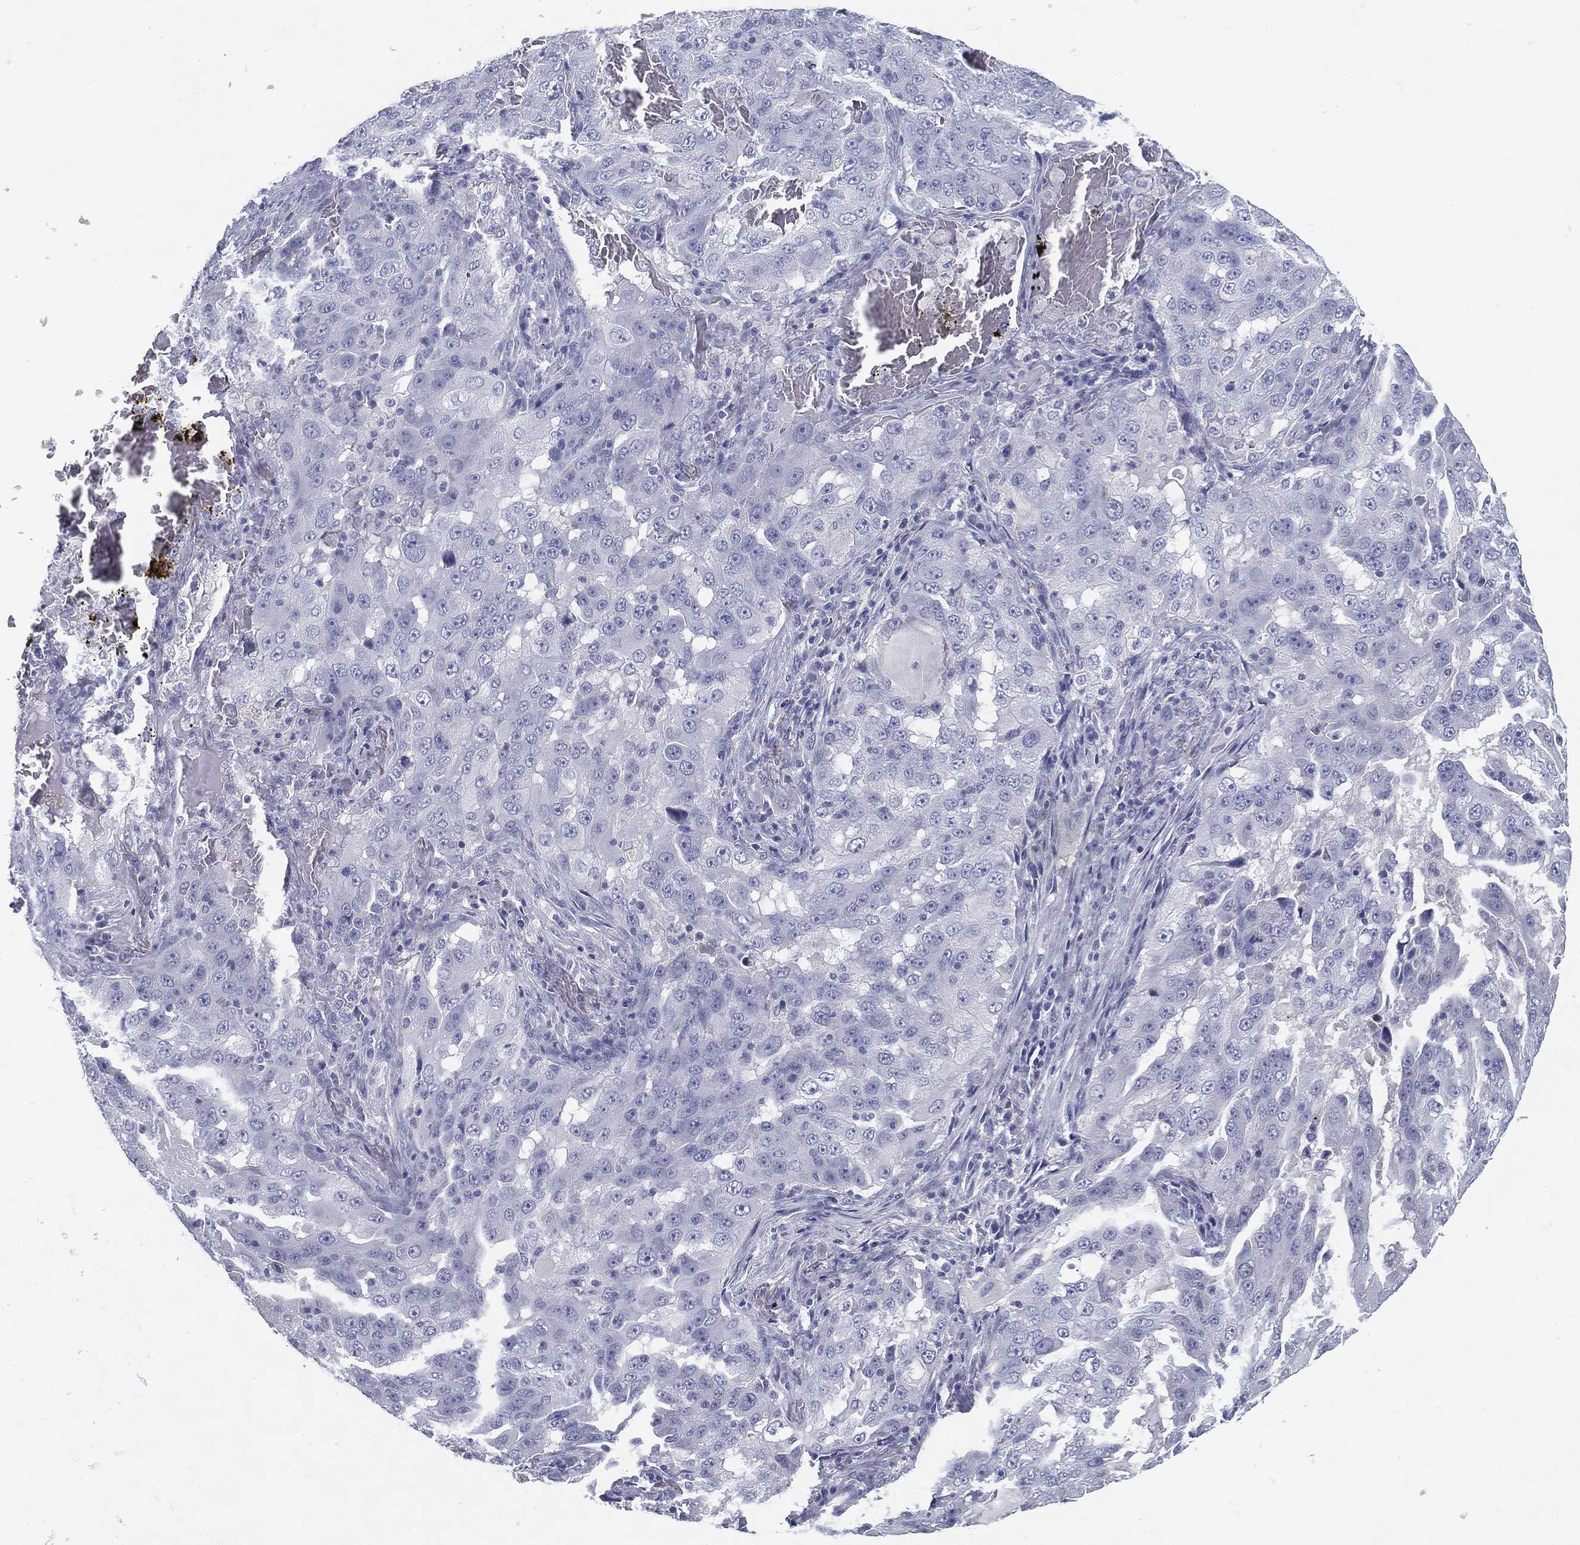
{"staining": {"intensity": "negative", "quantity": "none", "location": "none"}, "tissue": "lung cancer", "cell_type": "Tumor cells", "image_type": "cancer", "snomed": [{"axis": "morphology", "description": "Adenocarcinoma, NOS"}, {"axis": "topography", "description": "Lung"}], "caption": "Immunohistochemistry (IHC) of human lung cancer (adenocarcinoma) displays no expression in tumor cells.", "gene": "RGS13", "patient": {"sex": "female", "age": 61}}